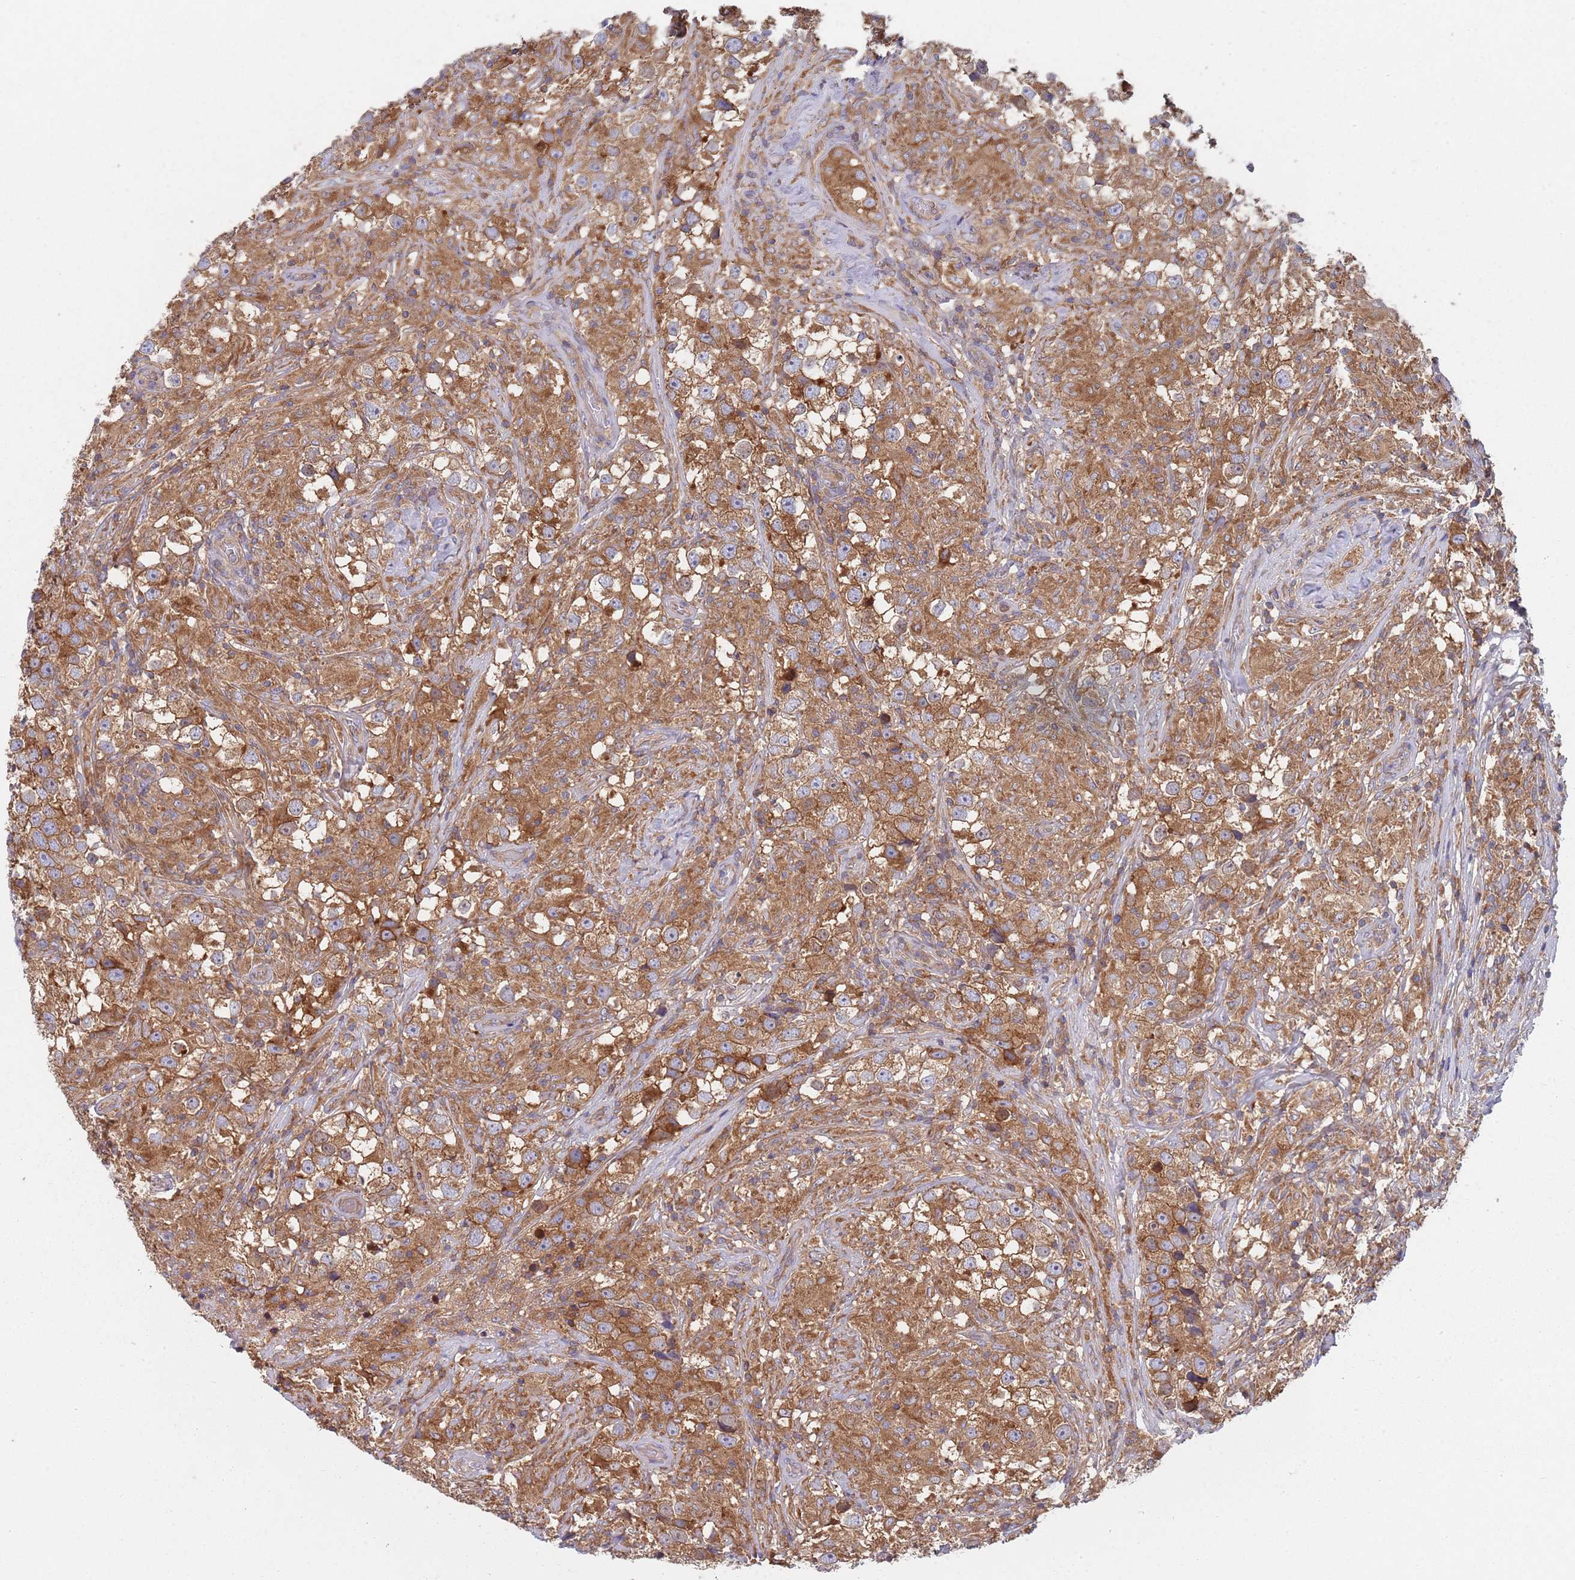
{"staining": {"intensity": "moderate", "quantity": ">75%", "location": "cytoplasmic/membranous"}, "tissue": "testis cancer", "cell_type": "Tumor cells", "image_type": "cancer", "snomed": [{"axis": "morphology", "description": "Seminoma, NOS"}, {"axis": "topography", "description": "Testis"}], "caption": "Moderate cytoplasmic/membranous protein positivity is identified in about >75% of tumor cells in seminoma (testis).", "gene": "GDI2", "patient": {"sex": "male", "age": 46}}